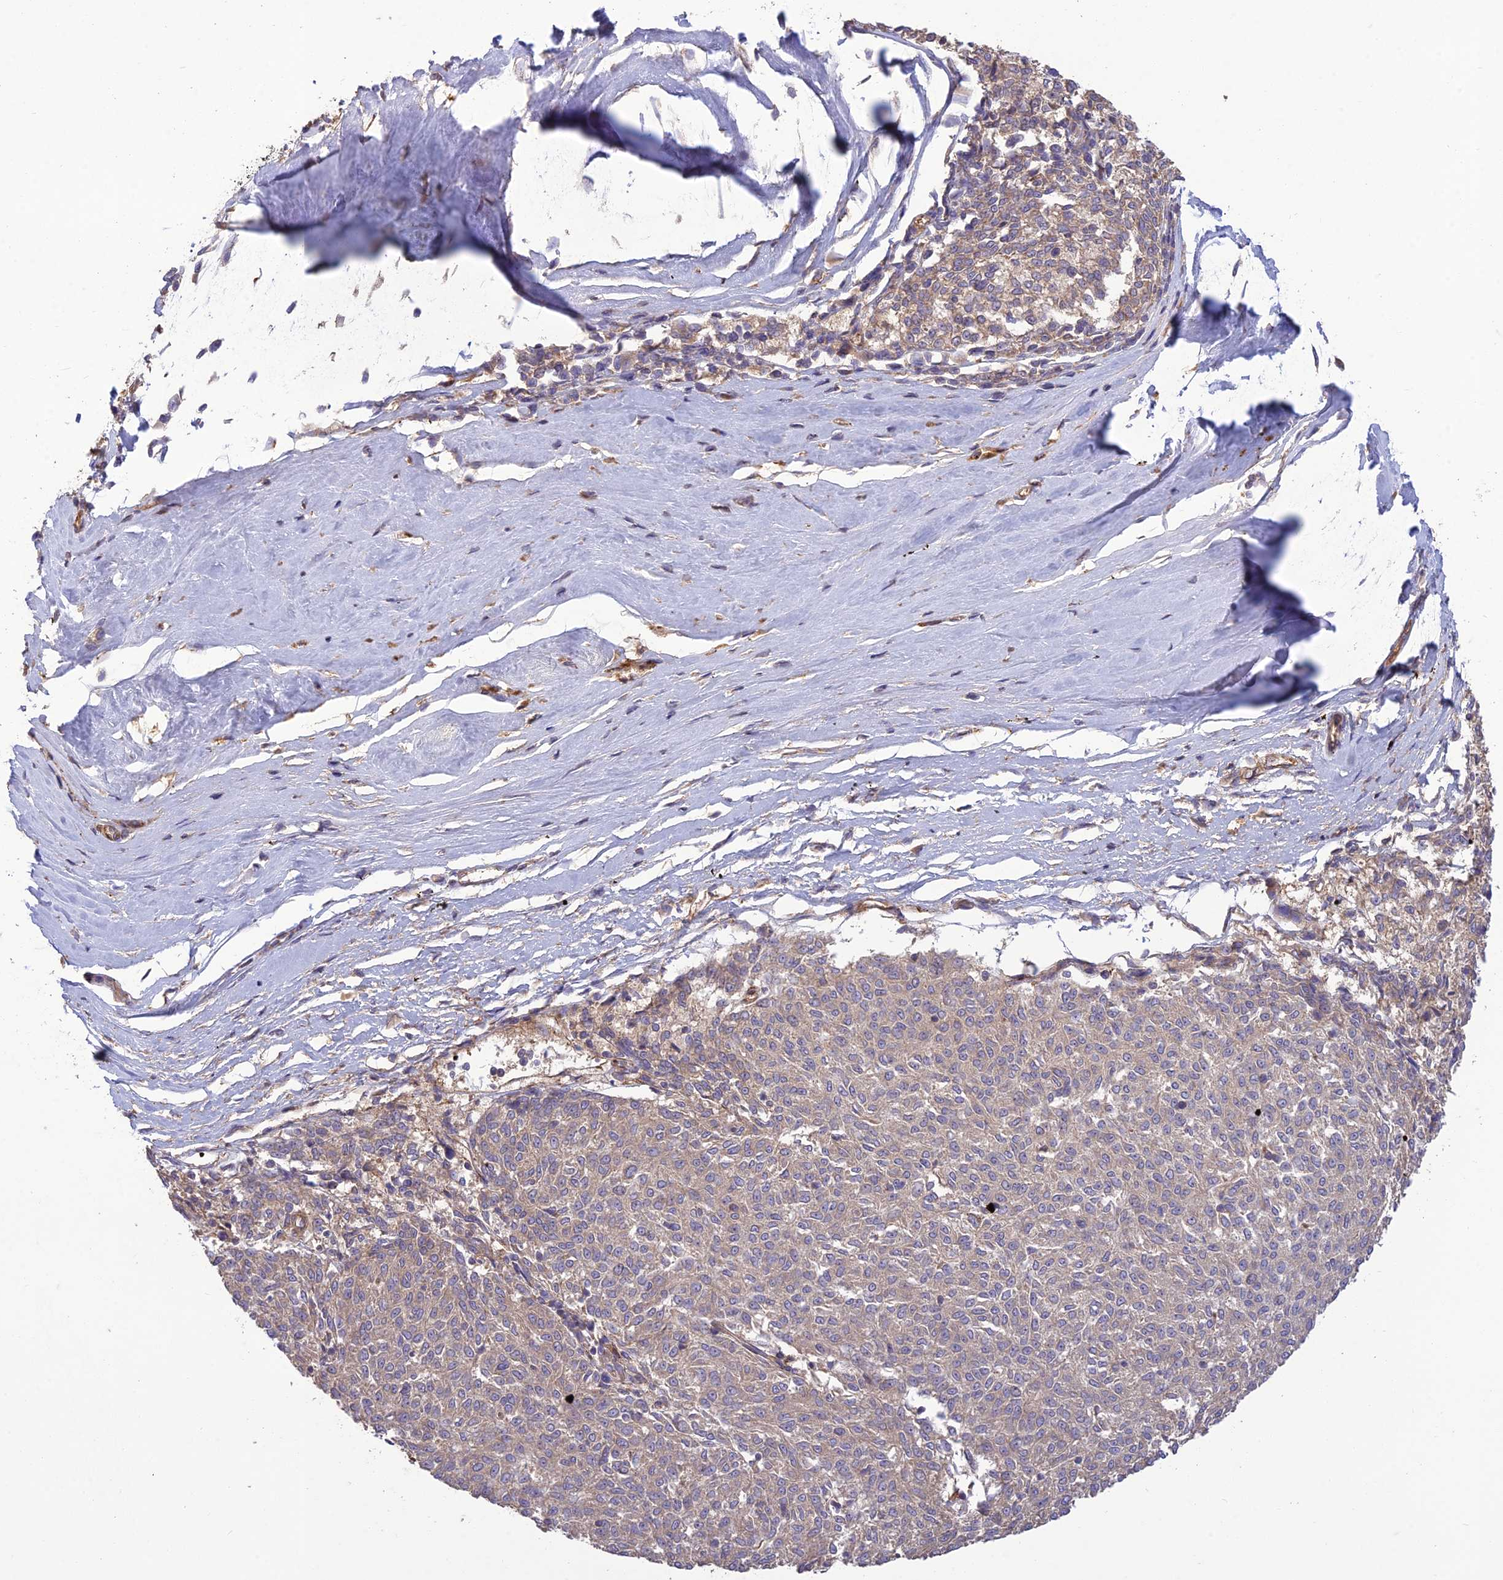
{"staining": {"intensity": "weak", "quantity": "<25%", "location": "cytoplasmic/membranous"}, "tissue": "melanoma", "cell_type": "Tumor cells", "image_type": "cancer", "snomed": [{"axis": "morphology", "description": "Malignant melanoma, NOS"}, {"axis": "topography", "description": "Skin"}], "caption": "There is no significant staining in tumor cells of malignant melanoma.", "gene": "TMEM131L", "patient": {"sex": "female", "age": 72}}